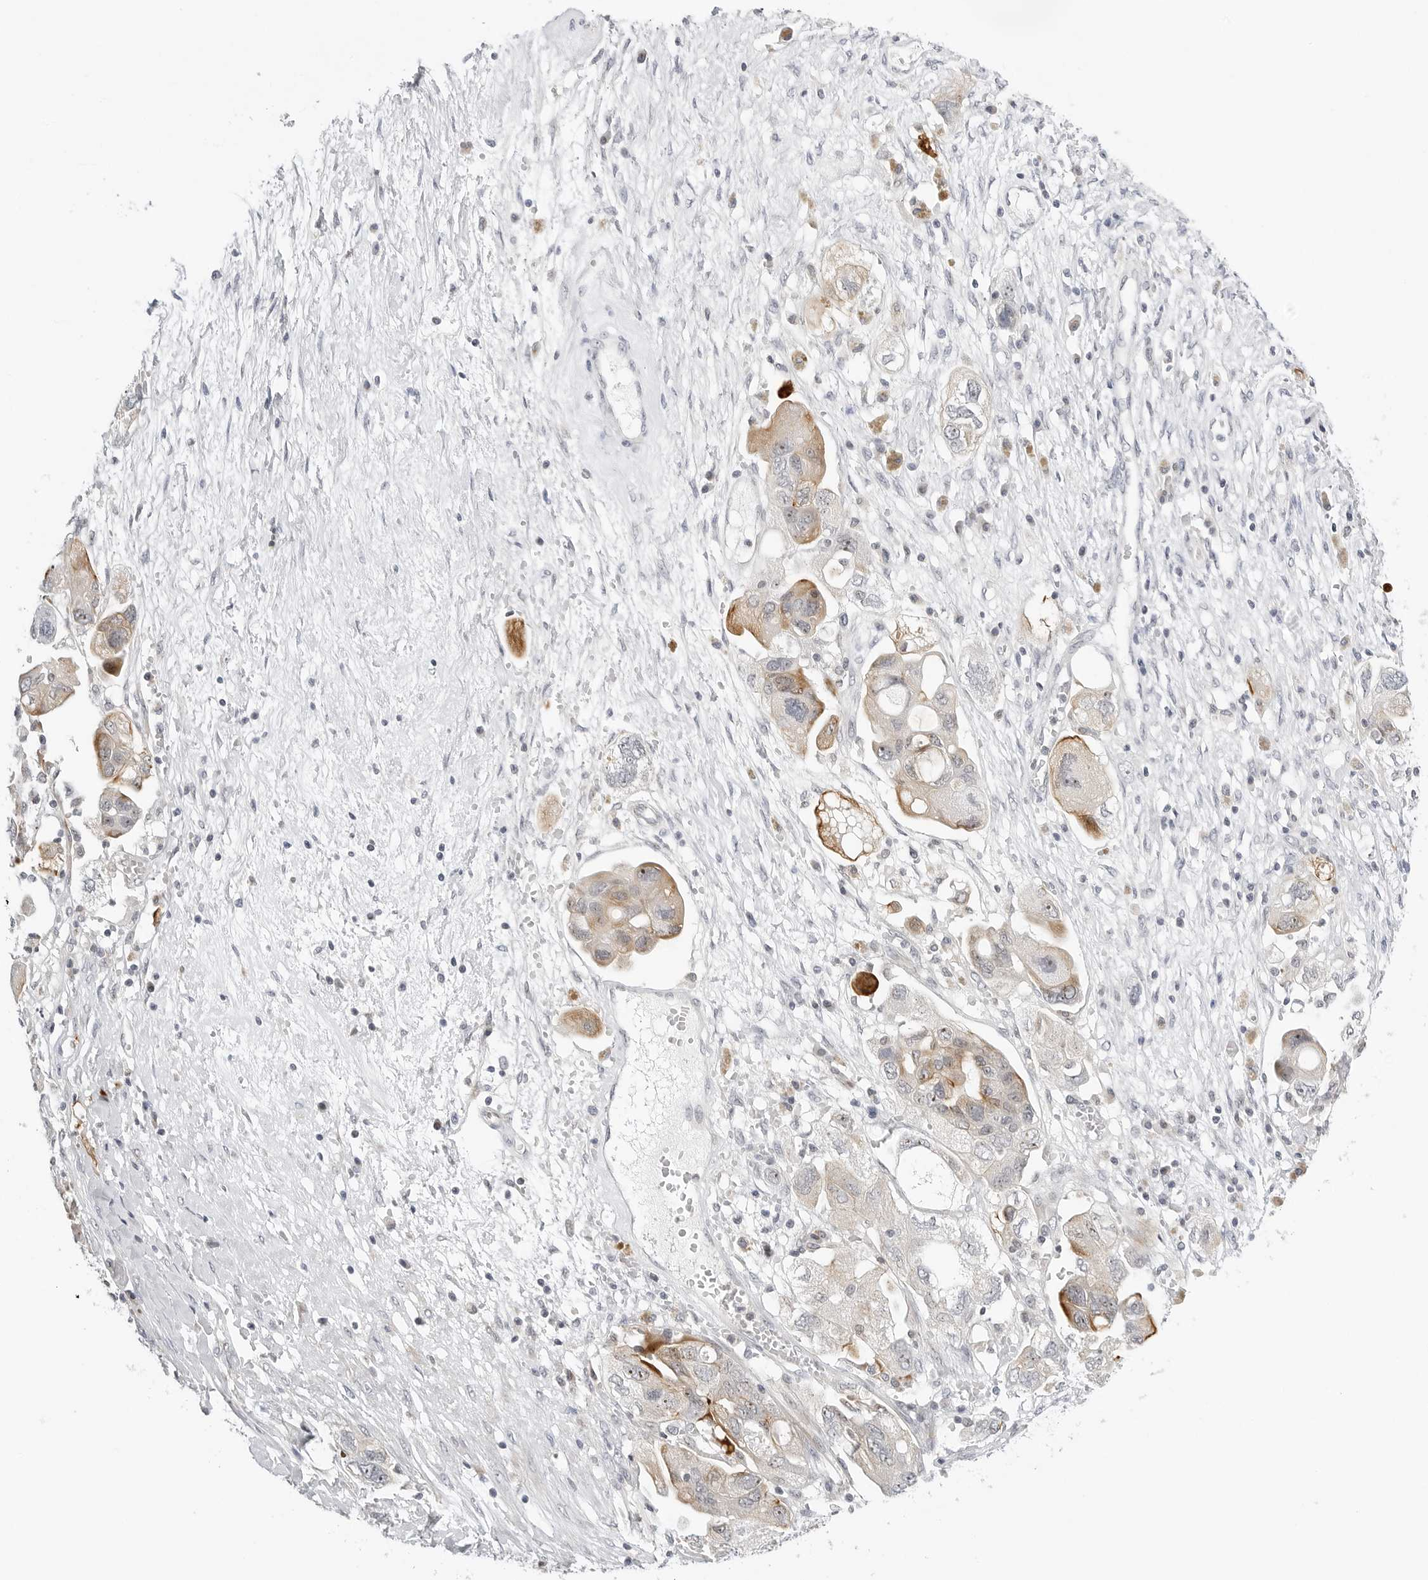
{"staining": {"intensity": "moderate", "quantity": "25%-75%", "location": "cytoplasmic/membranous"}, "tissue": "ovarian cancer", "cell_type": "Tumor cells", "image_type": "cancer", "snomed": [{"axis": "morphology", "description": "Carcinoma, NOS"}, {"axis": "morphology", "description": "Cystadenocarcinoma, serous, NOS"}, {"axis": "topography", "description": "Ovary"}], "caption": "Immunohistochemical staining of human ovarian cancer shows medium levels of moderate cytoplasmic/membranous protein positivity in approximately 25%-75% of tumor cells. (brown staining indicates protein expression, while blue staining denotes nuclei).", "gene": "MAP2K5", "patient": {"sex": "female", "age": 69}}